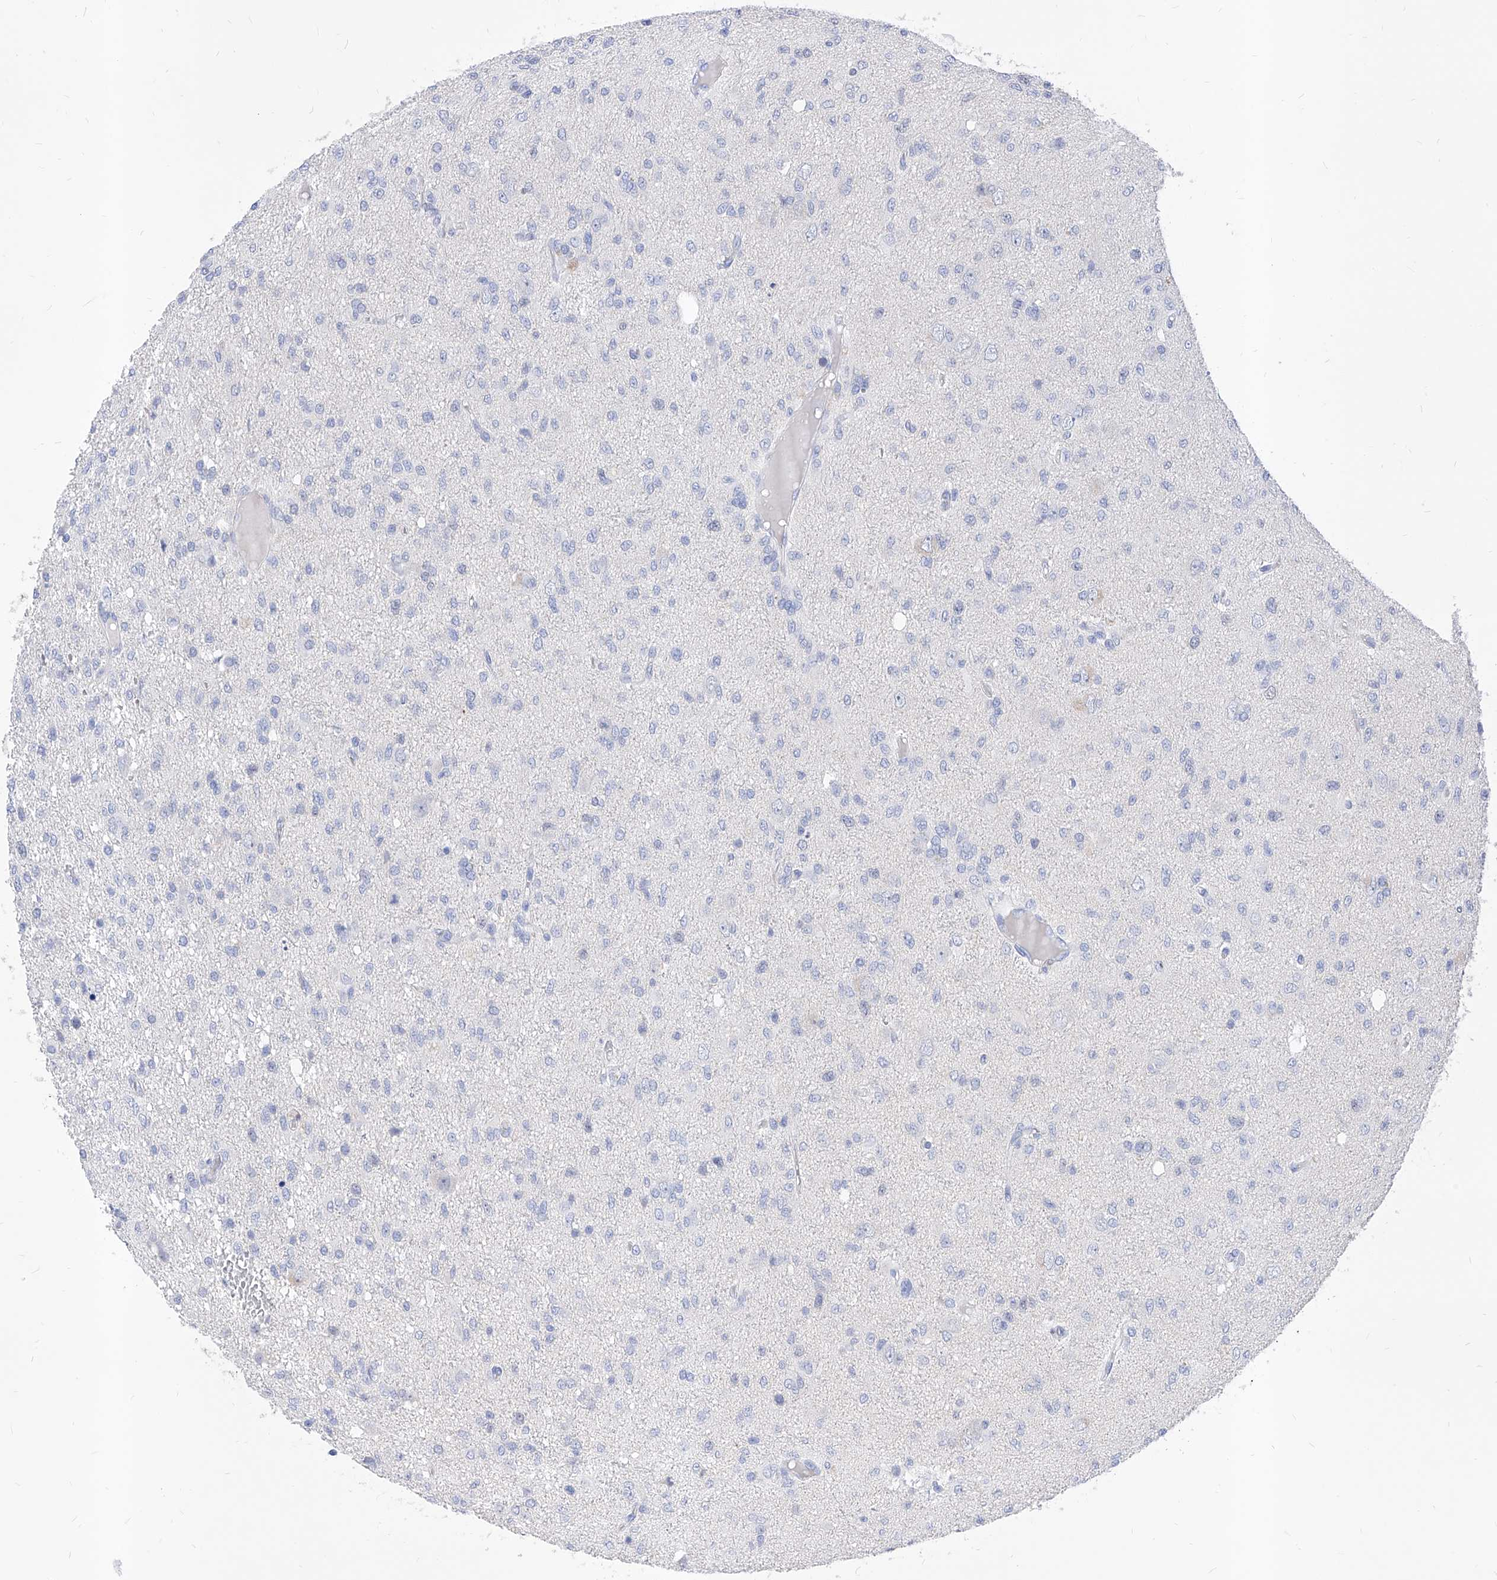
{"staining": {"intensity": "negative", "quantity": "none", "location": "none"}, "tissue": "glioma", "cell_type": "Tumor cells", "image_type": "cancer", "snomed": [{"axis": "morphology", "description": "Glioma, malignant, High grade"}, {"axis": "topography", "description": "Brain"}], "caption": "A micrograph of glioma stained for a protein reveals no brown staining in tumor cells.", "gene": "VAX1", "patient": {"sex": "female", "age": 59}}